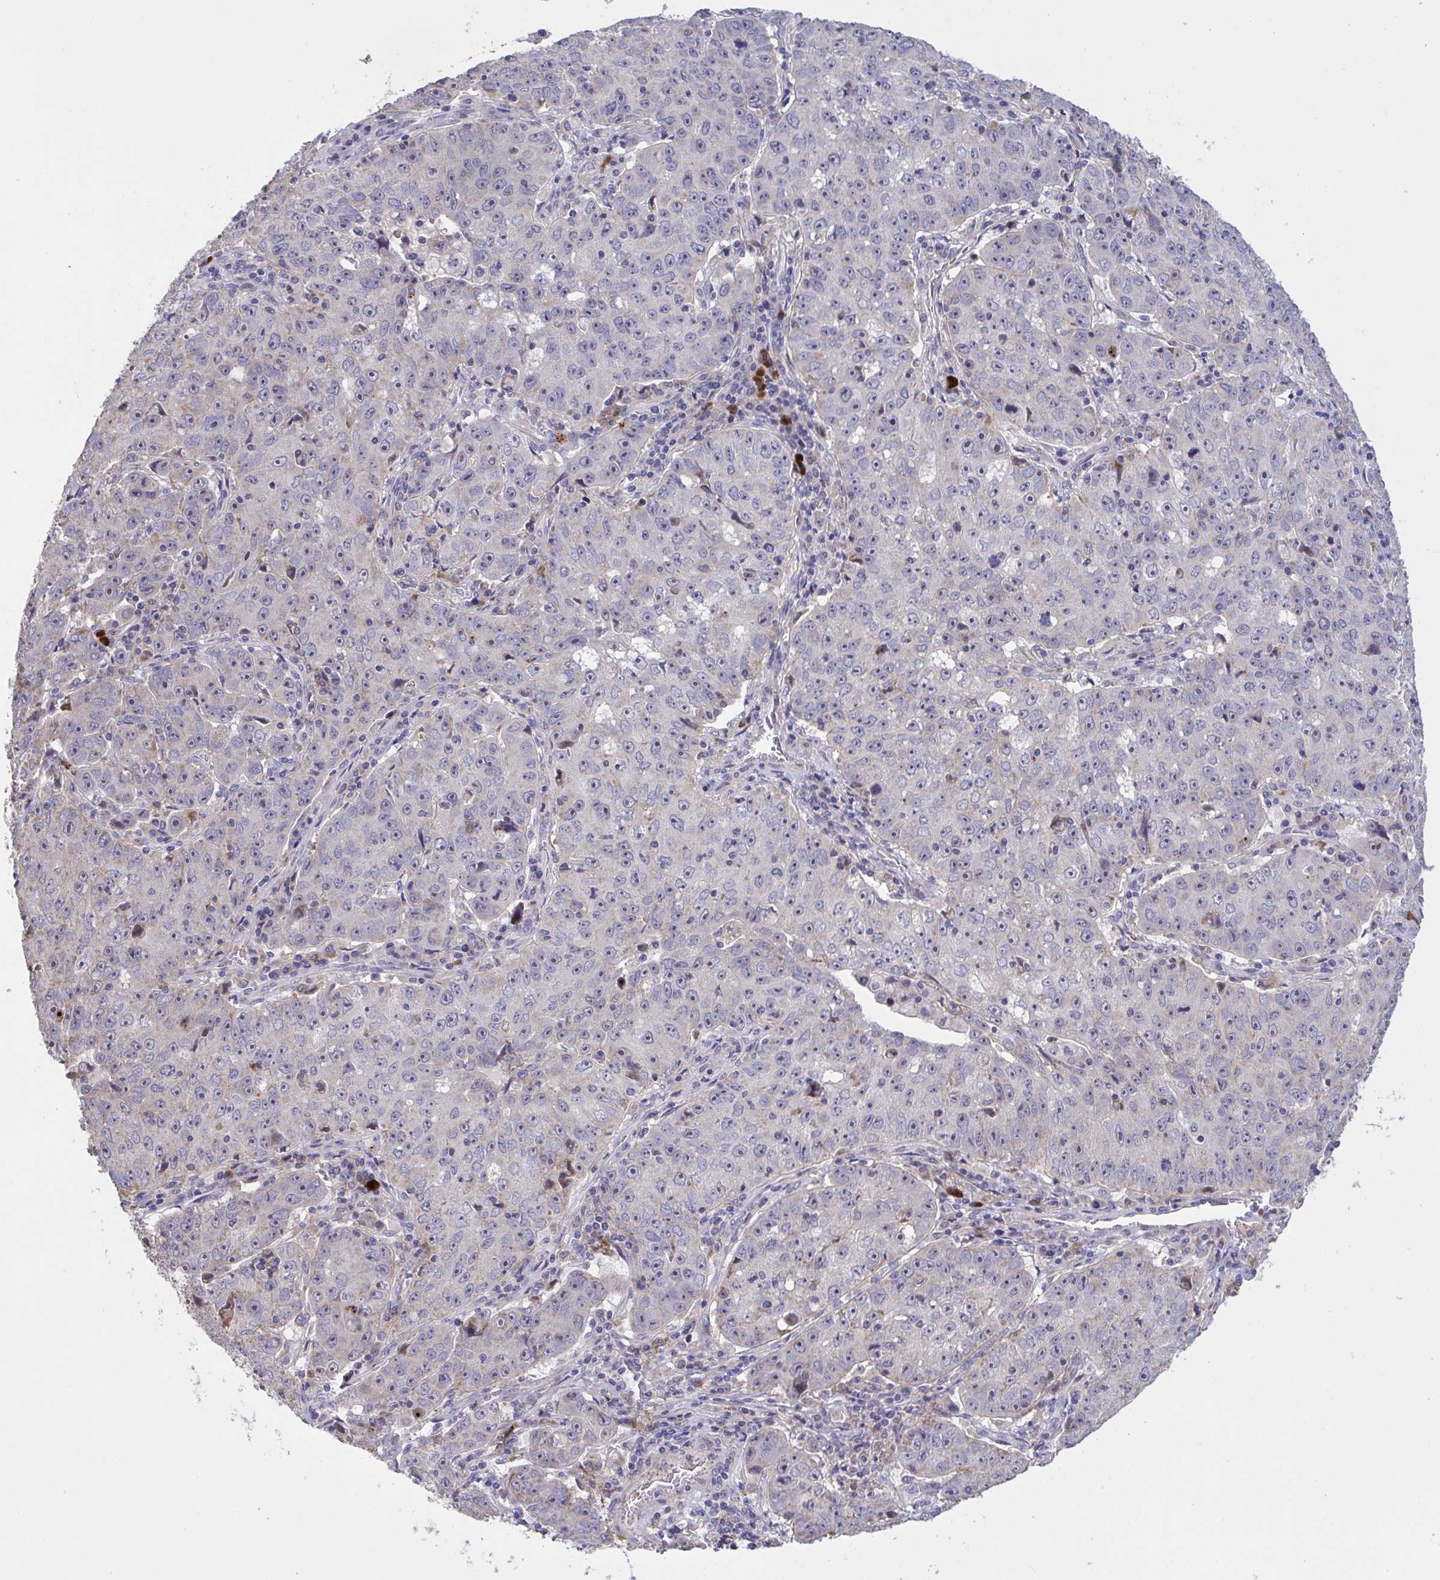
{"staining": {"intensity": "weak", "quantity": "25%-75%", "location": "nuclear"}, "tissue": "lung cancer", "cell_type": "Tumor cells", "image_type": "cancer", "snomed": [{"axis": "morphology", "description": "Normal morphology"}, {"axis": "morphology", "description": "Adenocarcinoma, NOS"}, {"axis": "topography", "description": "Lymph node"}, {"axis": "topography", "description": "Lung"}], "caption": "Immunohistochemical staining of lung cancer (adenocarcinoma) displays low levels of weak nuclear protein staining in about 25%-75% of tumor cells.", "gene": "CD101", "patient": {"sex": "female", "age": 57}}